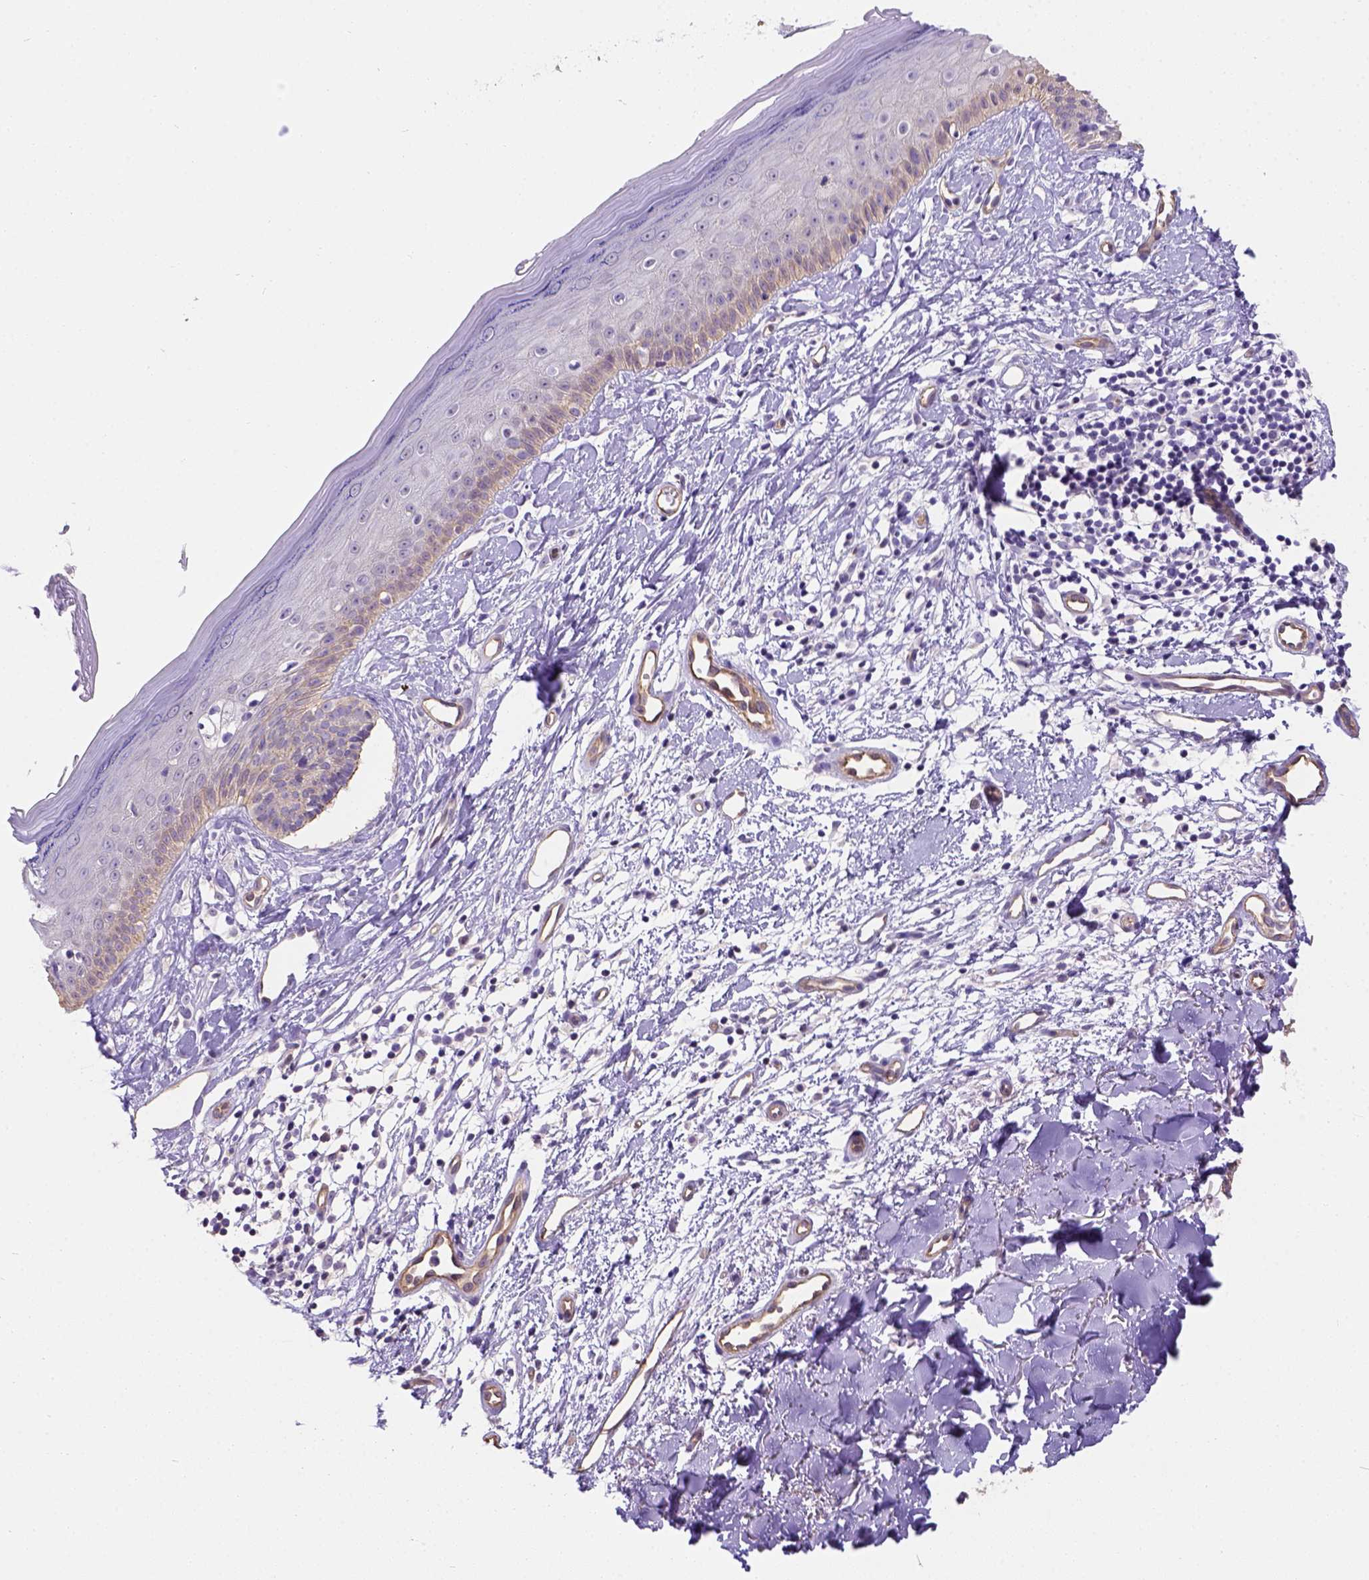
{"staining": {"intensity": "negative", "quantity": "none", "location": "none"}, "tissue": "skin cancer", "cell_type": "Tumor cells", "image_type": "cancer", "snomed": [{"axis": "morphology", "description": "Basal cell carcinoma"}, {"axis": "topography", "description": "Skin"}], "caption": "The micrograph shows no significant expression in tumor cells of skin basal cell carcinoma. (Immunohistochemistry (ihc), brightfield microscopy, high magnification).", "gene": "PHF7", "patient": {"sex": "male", "age": 51}}